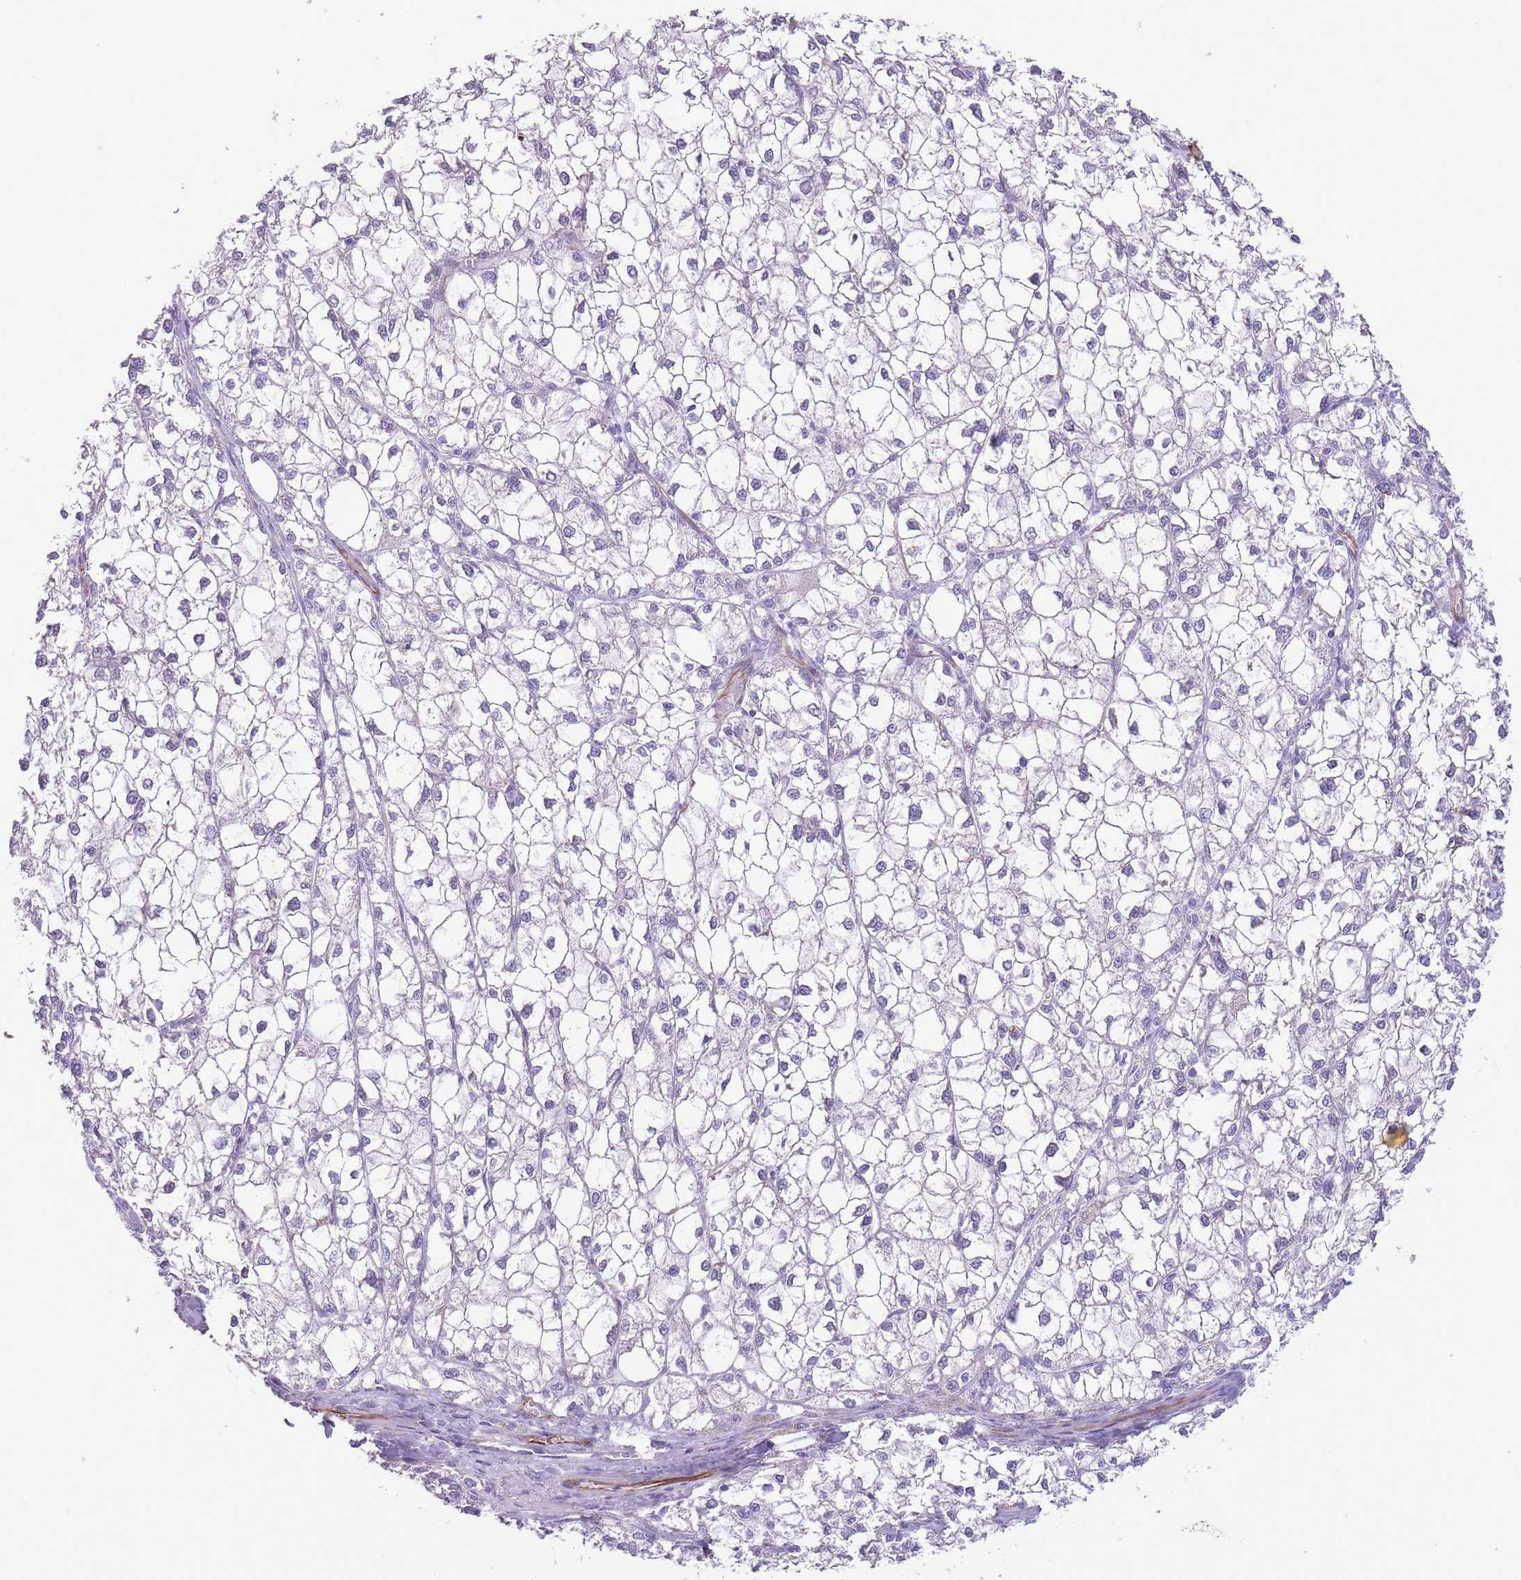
{"staining": {"intensity": "negative", "quantity": "none", "location": "none"}, "tissue": "liver cancer", "cell_type": "Tumor cells", "image_type": "cancer", "snomed": [{"axis": "morphology", "description": "Carcinoma, Hepatocellular, NOS"}, {"axis": "topography", "description": "Liver"}], "caption": "This is an IHC photomicrograph of liver cancer. There is no staining in tumor cells.", "gene": "PTCD1", "patient": {"sex": "female", "age": 43}}